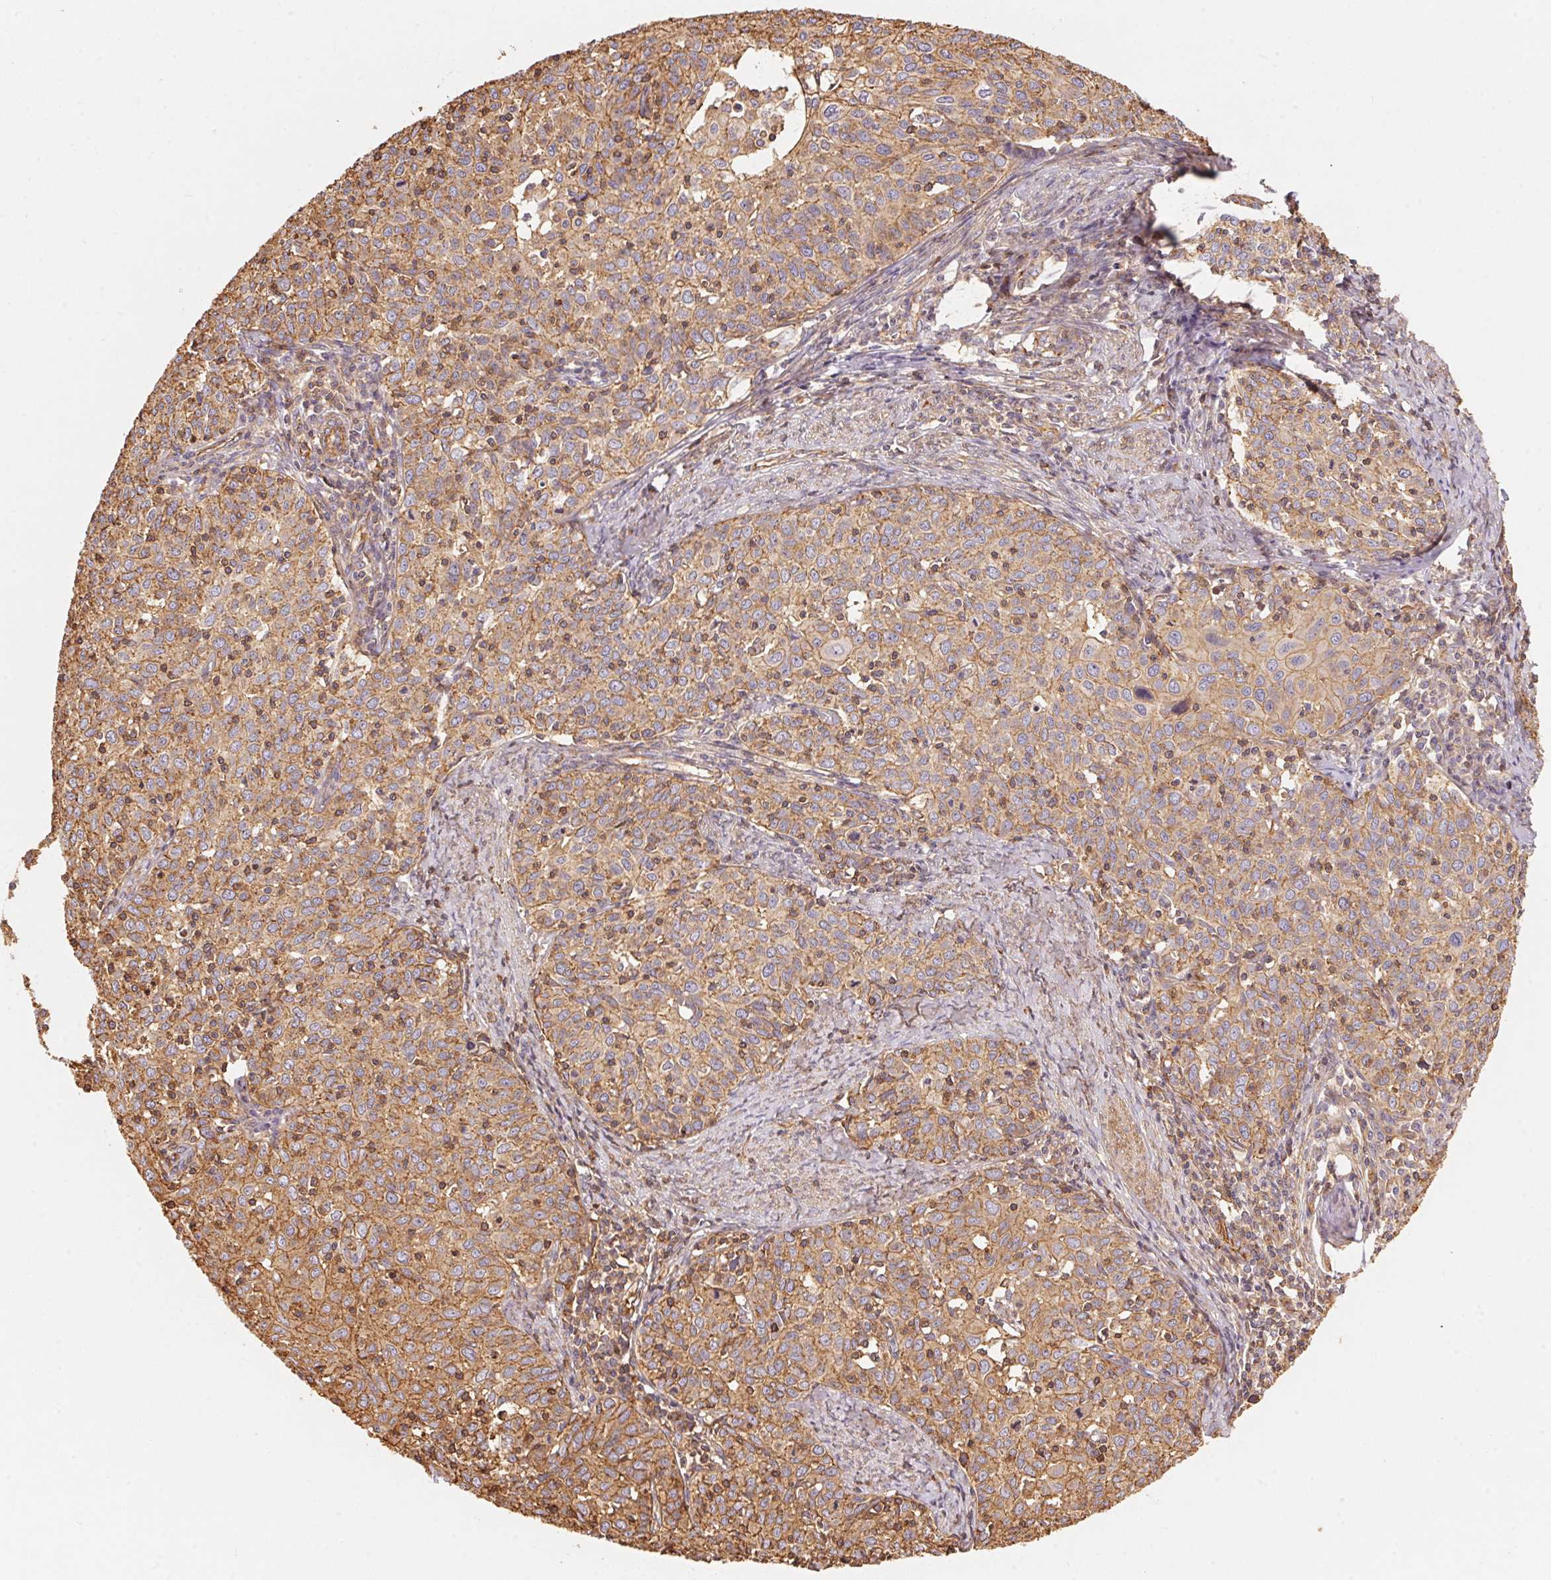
{"staining": {"intensity": "weak", "quantity": ">75%", "location": "cytoplasmic/membranous"}, "tissue": "cervical cancer", "cell_type": "Tumor cells", "image_type": "cancer", "snomed": [{"axis": "morphology", "description": "Squamous cell carcinoma, NOS"}, {"axis": "topography", "description": "Cervix"}], "caption": "Immunohistochemical staining of human cervical squamous cell carcinoma demonstrates low levels of weak cytoplasmic/membranous expression in about >75% of tumor cells.", "gene": "FRAS1", "patient": {"sex": "female", "age": 62}}